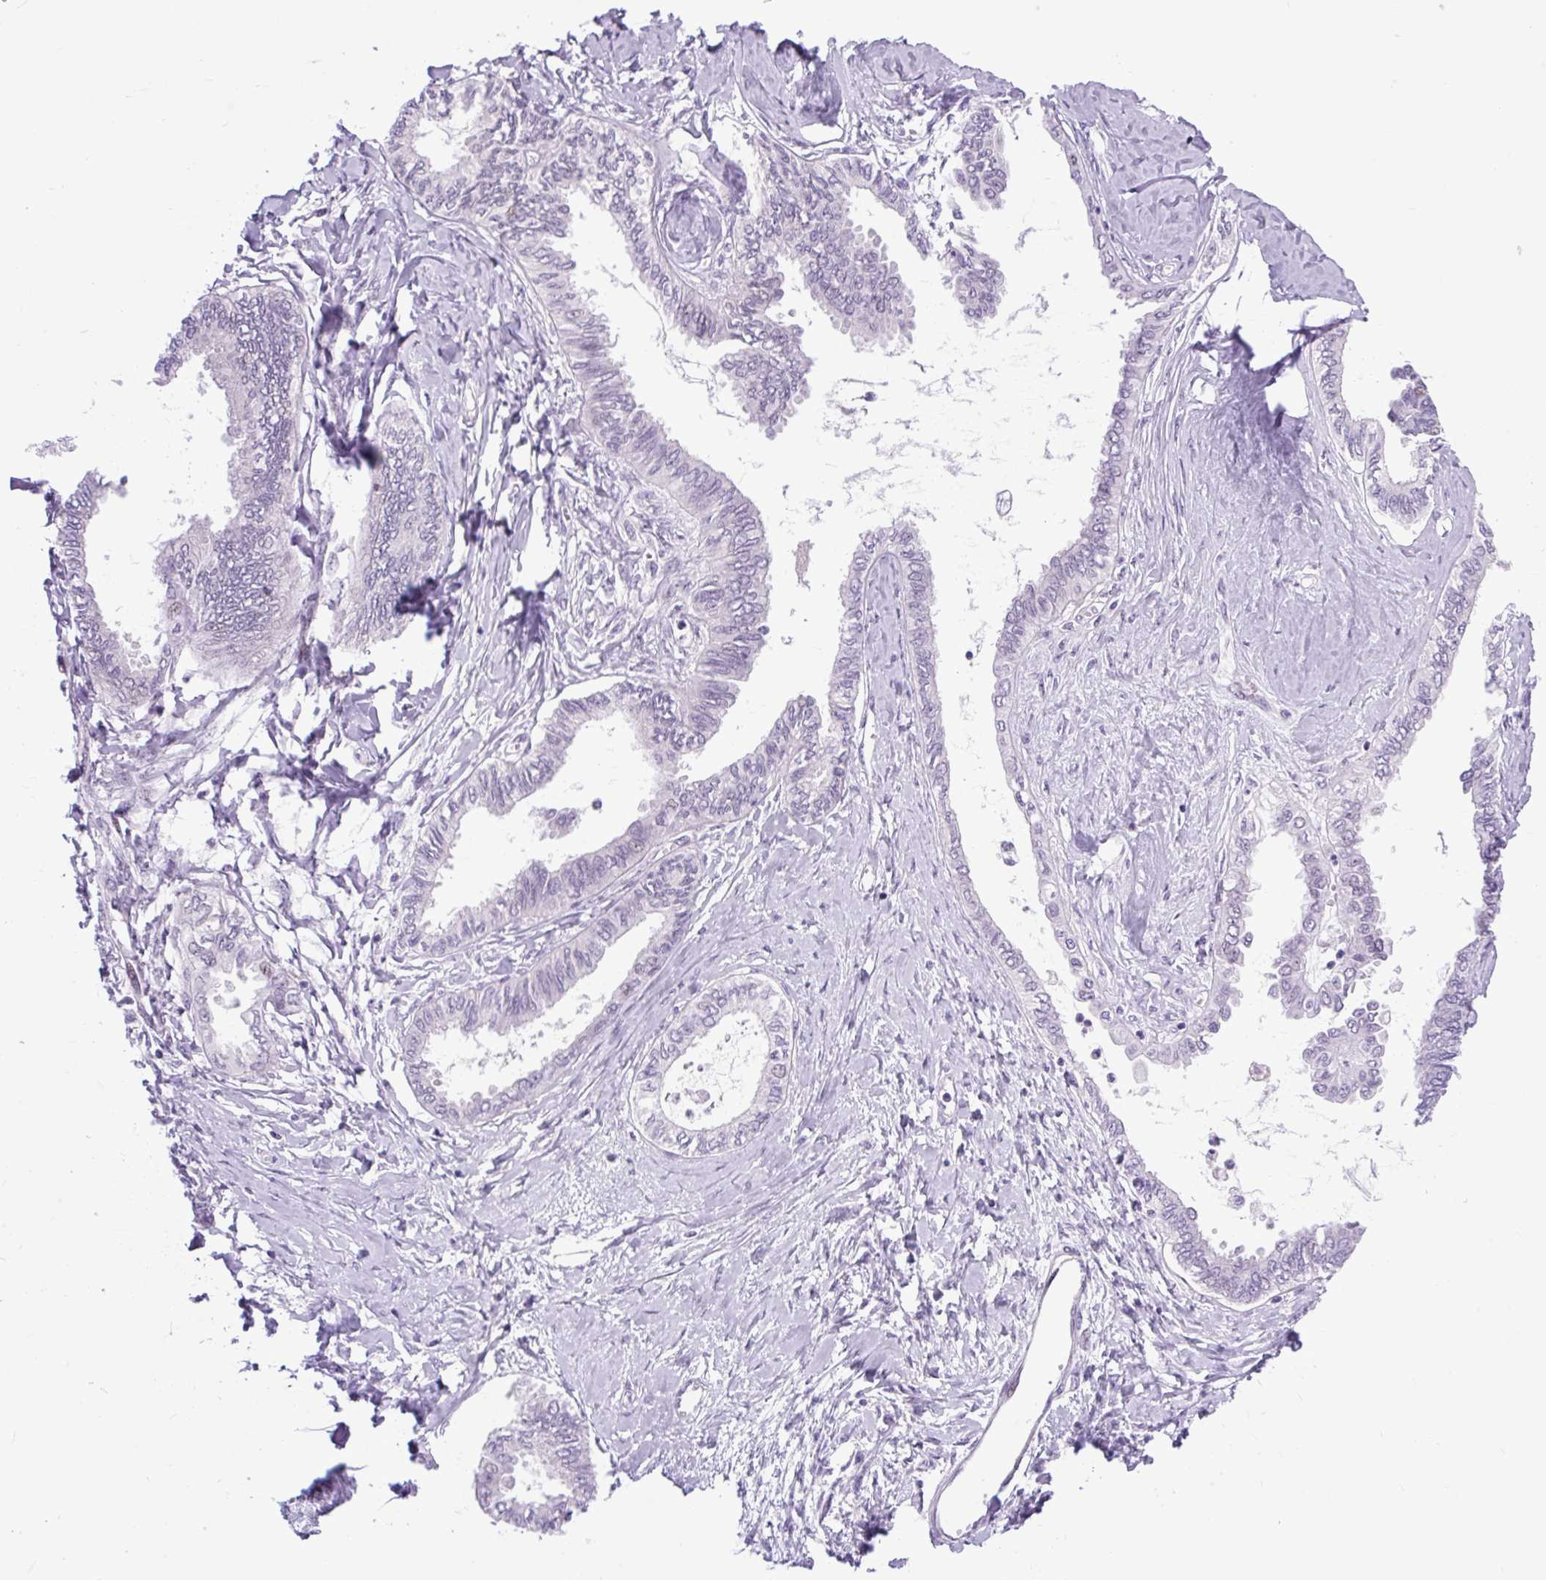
{"staining": {"intensity": "negative", "quantity": "none", "location": "none"}, "tissue": "ovarian cancer", "cell_type": "Tumor cells", "image_type": "cancer", "snomed": [{"axis": "morphology", "description": "Carcinoma, endometroid"}, {"axis": "topography", "description": "Ovary"}], "caption": "Immunohistochemical staining of ovarian cancer (endometroid carcinoma) shows no significant staining in tumor cells.", "gene": "CLK2", "patient": {"sex": "female", "age": 70}}